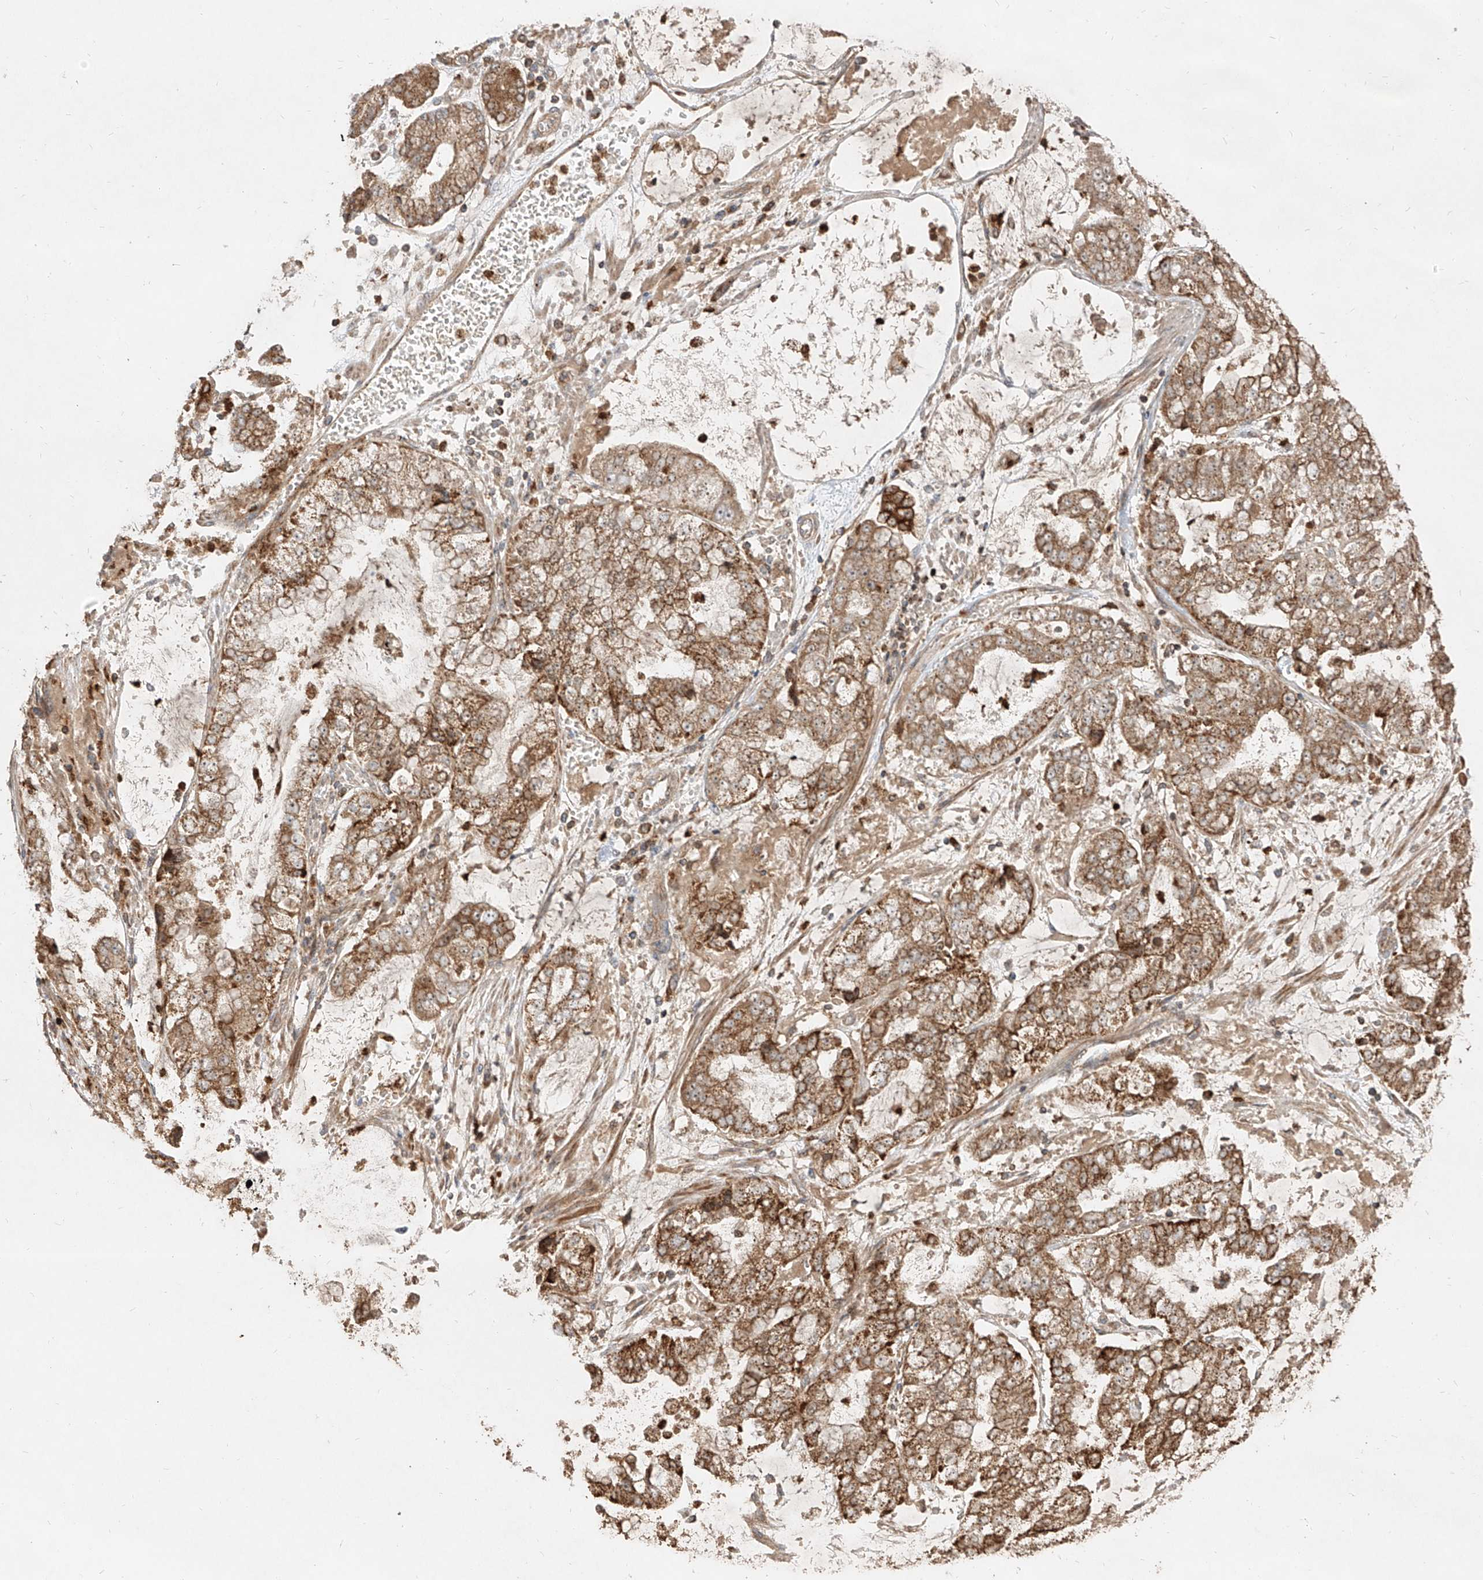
{"staining": {"intensity": "moderate", "quantity": ">75%", "location": "cytoplasmic/membranous"}, "tissue": "stomach cancer", "cell_type": "Tumor cells", "image_type": "cancer", "snomed": [{"axis": "morphology", "description": "Adenocarcinoma, NOS"}, {"axis": "topography", "description": "Stomach"}], "caption": "Stomach cancer (adenocarcinoma) stained for a protein reveals moderate cytoplasmic/membranous positivity in tumor cells.", "gene": "AIM2", "patient": {"sex": "male", "age": 76}}